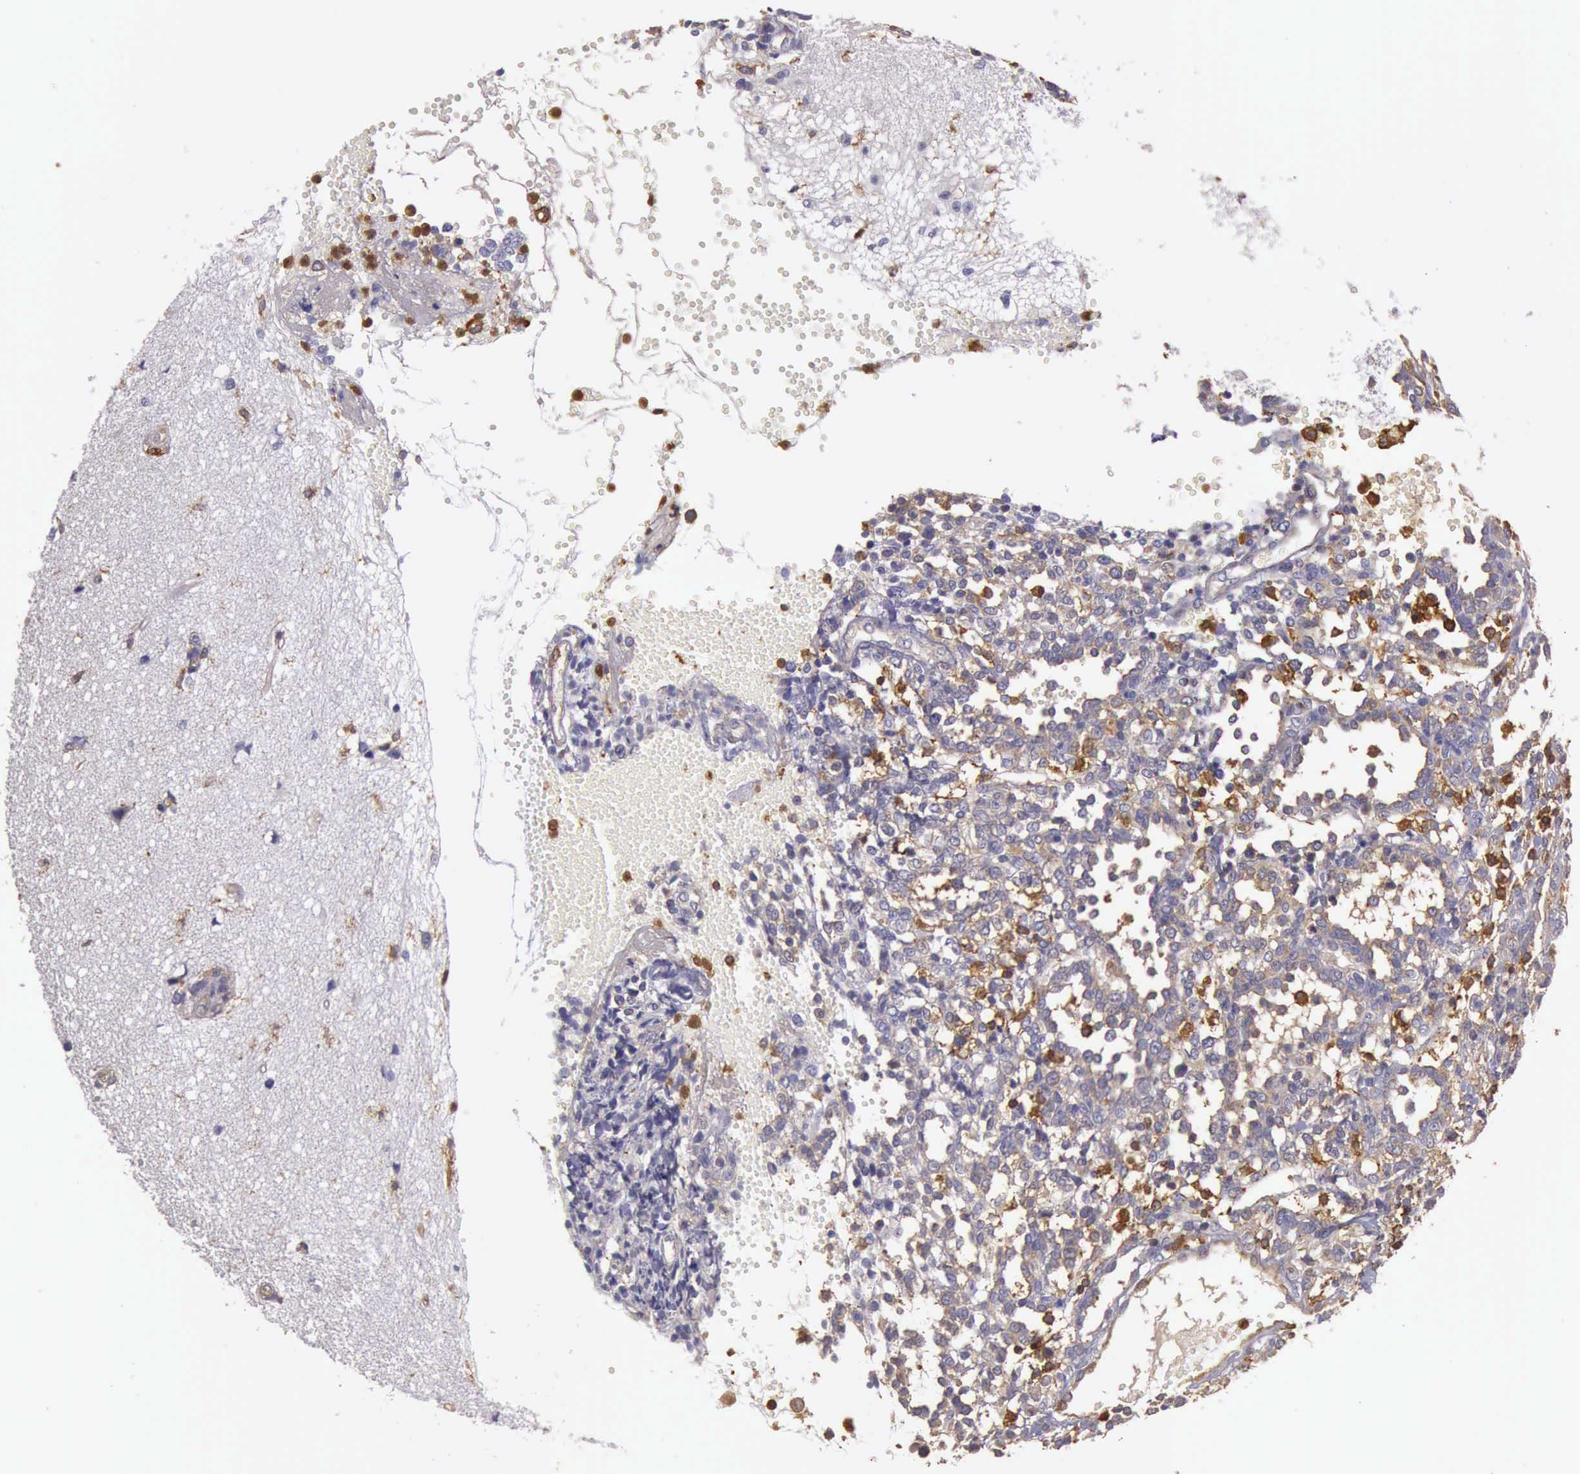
{"staining": {"intensity": "negative", "quantity": "none", "location": "none"}, "tissue": "glioma", "cell_type": "Tumor cells", "image_type": "cancer", "snomed": [{"axis": "morphology", "description": "Glioma, malignant, High grade"}, {"axis": "topography", "description": "Brain"}], "caption": "IHC micrograph of neoplastic tissue: human glioma stained with DAB (3,3'-diaminobenzidine) demonstrates no significant protein positivity in tumor cells. The staining is performed using DAB (3,3'-diaminobenzidine) brown chromogen with nuclei counter-stained in using hematoxylin.", "gene": "ARHGAP4", "patient": {"sex": "male", "age": 66}}